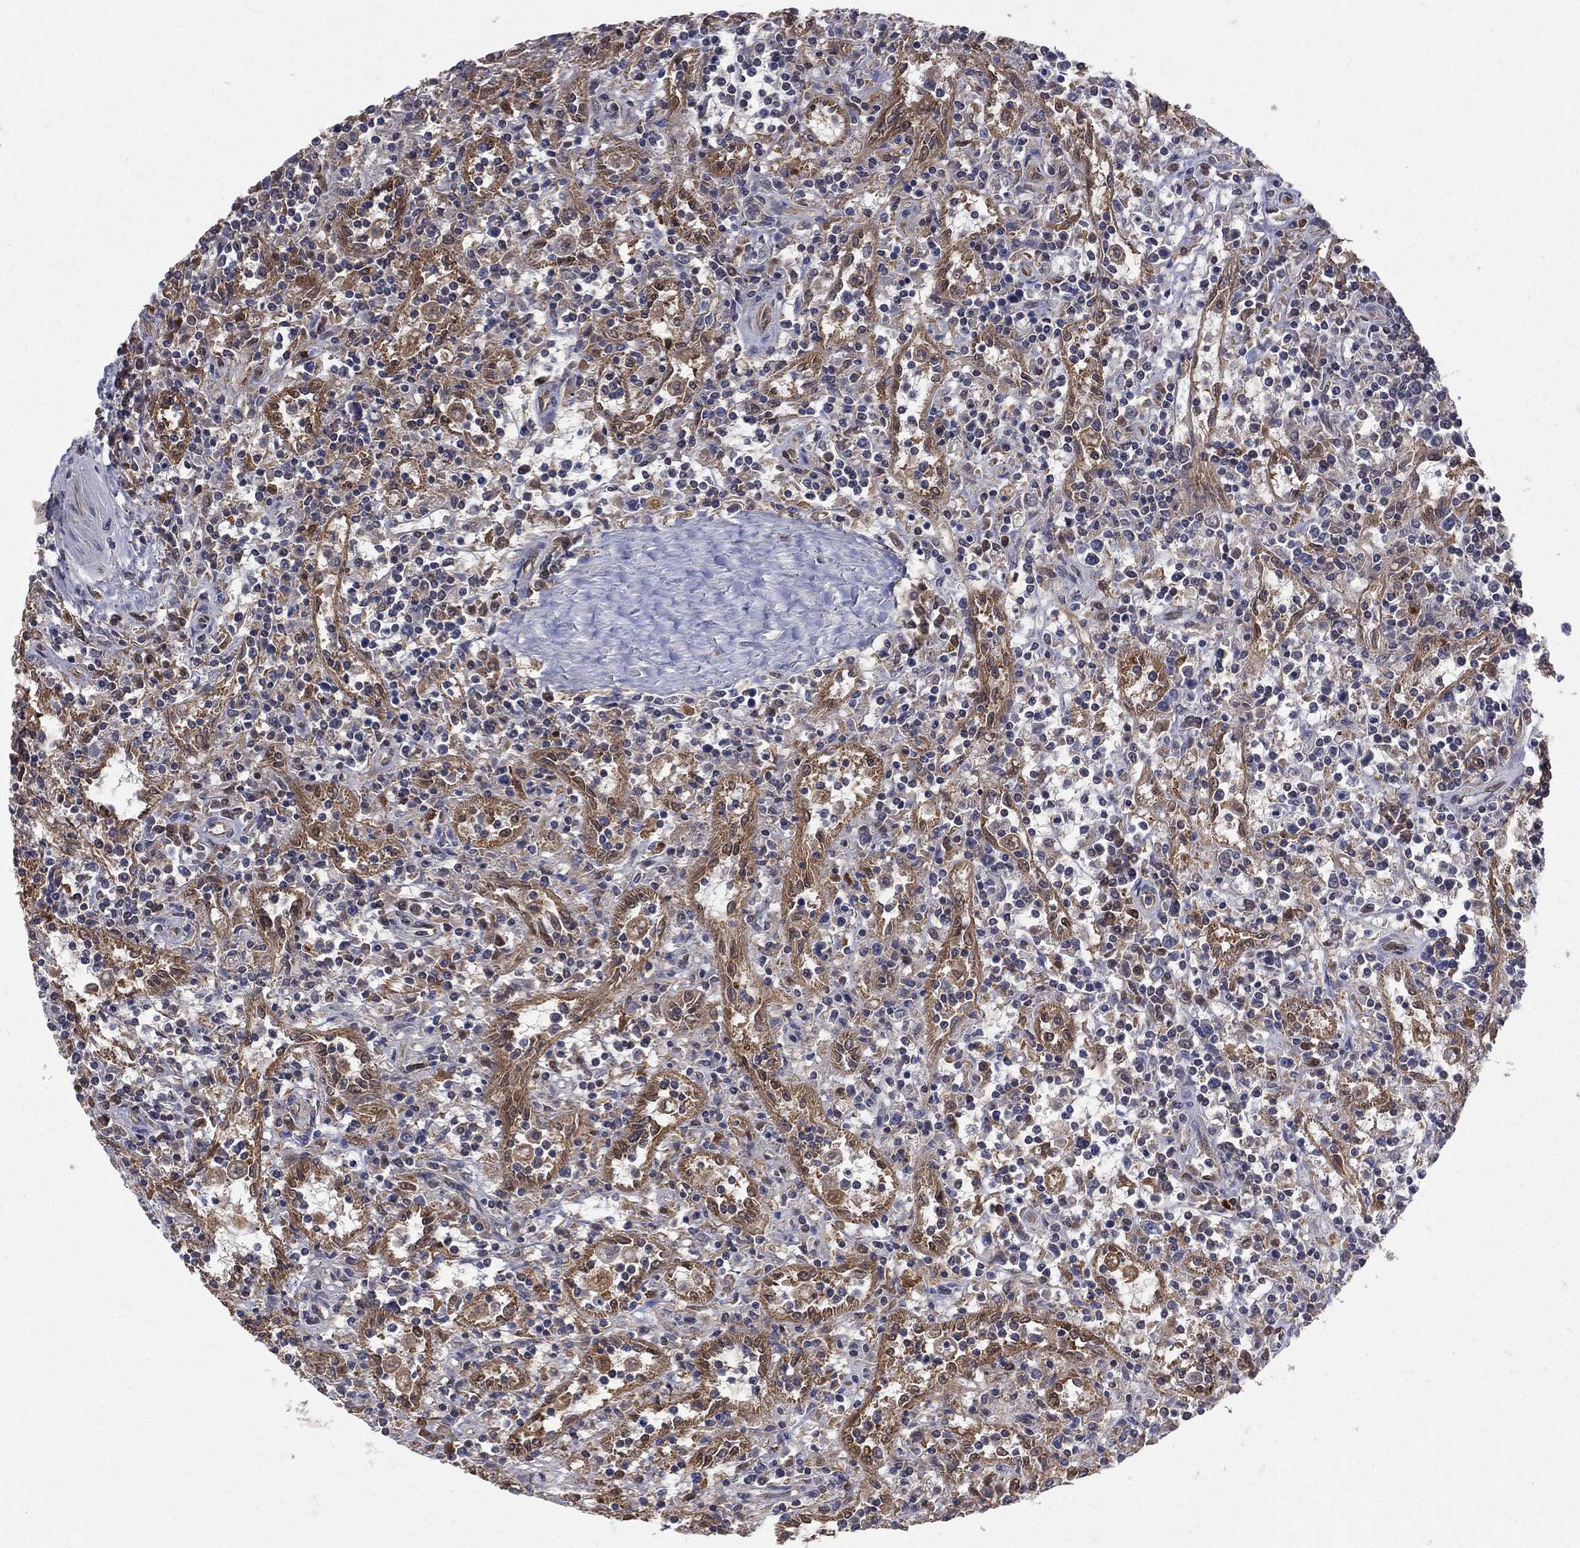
{"staining": {"intensity": "negative", "quantity": "none", "location": "none"}, "tissue": "lymphoma", "cell_type": "Tumor cells", "image_type": "cancer", "snomed": [{"axis": "morphology", "description": "Malignant lymphoma, non-Hodgkin's type, Low grade"}, {"axis": "topography", "description": "Spleen"}], "caption": "Immunohistochemical staining of human low-grade malignant lymphoma, non-Hodgkin's type exhibits no significant expression in tumor cells. The staining is performed using DAB brown chromogen with nuclei counter-stained in using hematoxylin.", "gene": "GMPR2", "patient": {"sex": "male", "age": 62}}